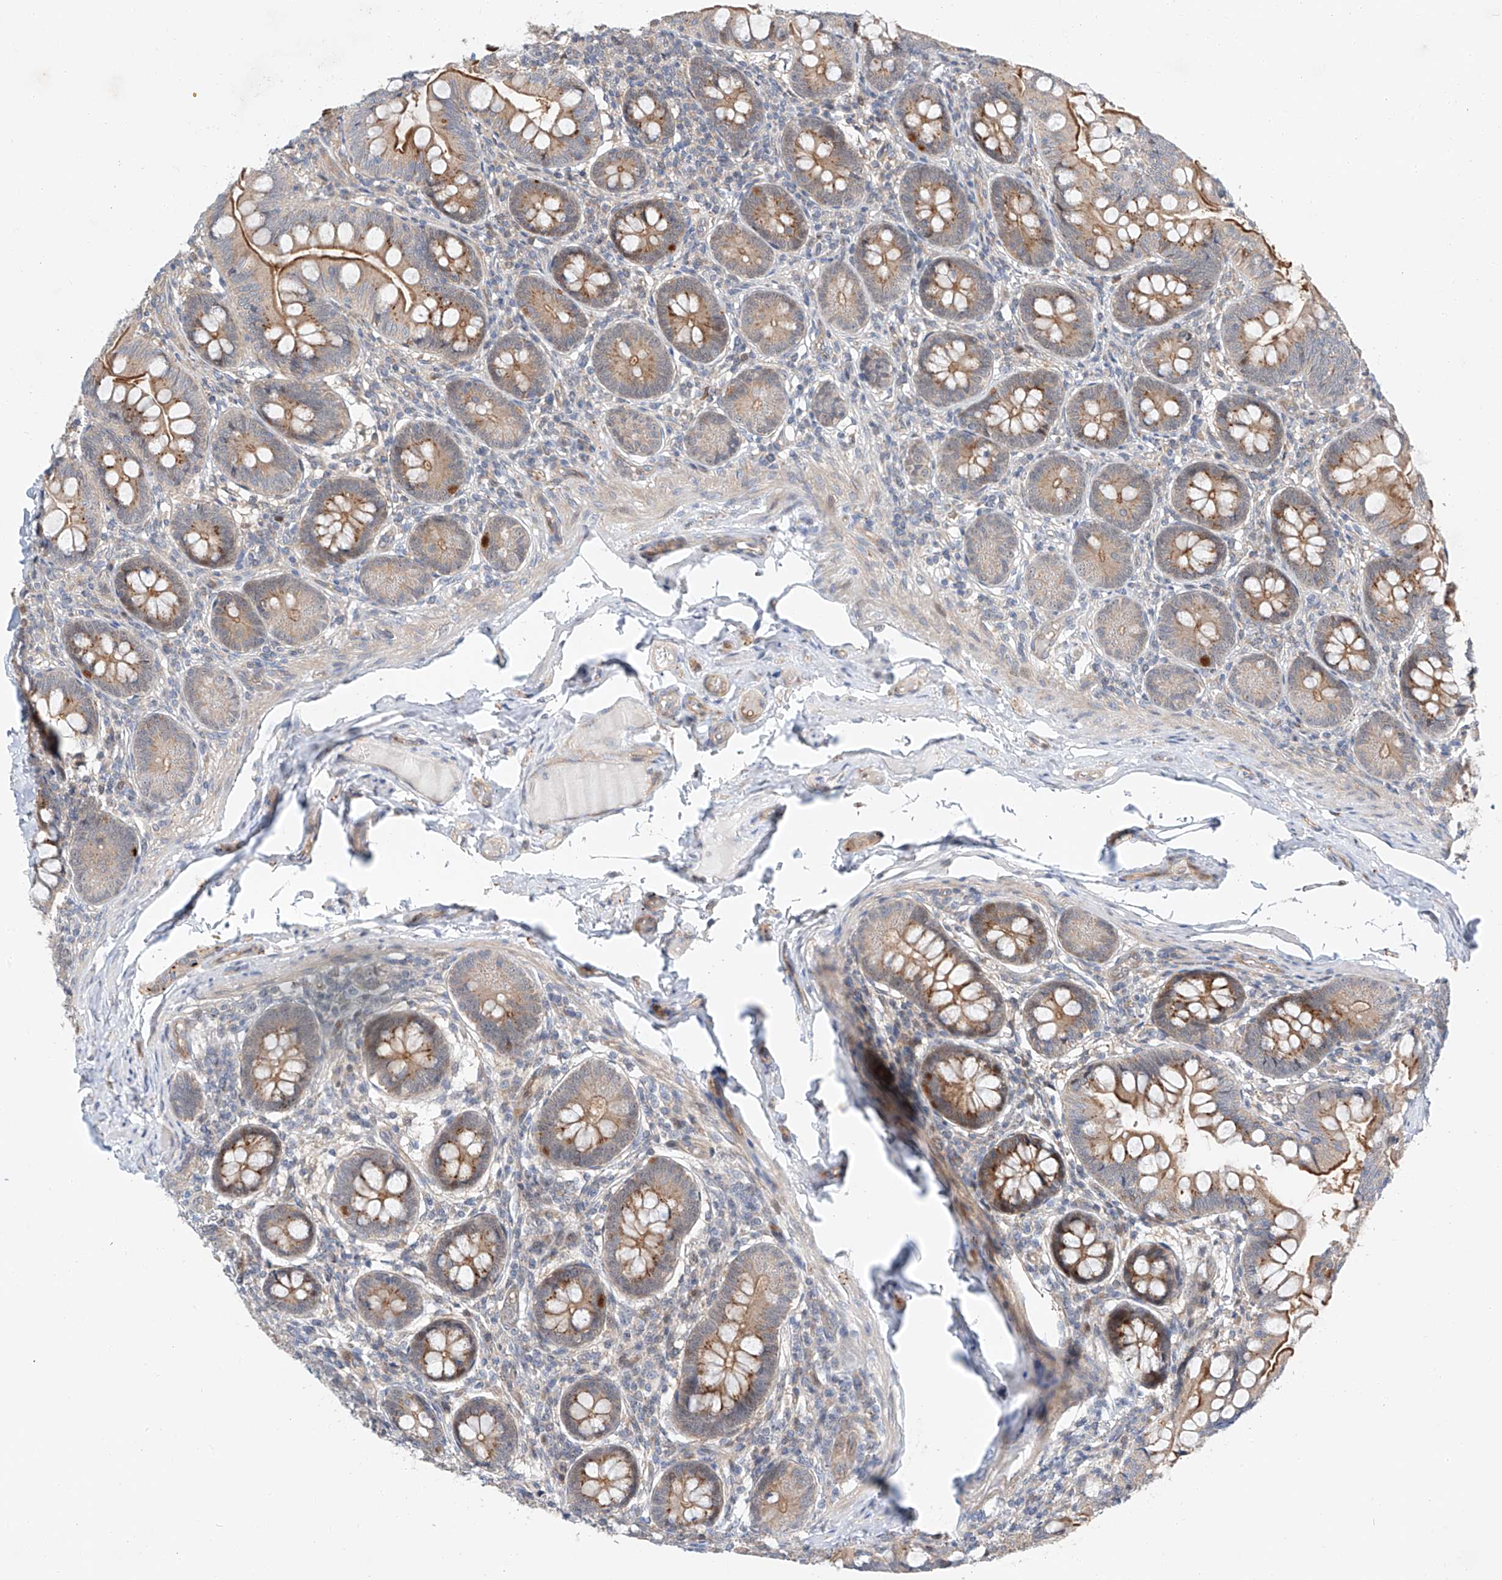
{"staining": {"intensity": "moderate", "quantity": ">75%", "location": "cytoplasmic/membranous"}, "tissue": "small intestine", "cell_type": "Glandular cells", "image_type": "normal", "snomed": [{"axis": "morphology", "description": "Normal tissue, NOS"}, {"axis": "topography", "description": "Small intestine"}], "caption": "The micrograph displays staining of unremarkable small intestine, revealing moderate cytoplasmic/membranous protein expression (brown color) within glandular cells.", "gene": "CLDND1", "patient": {"sex": "male", "age": 7}}